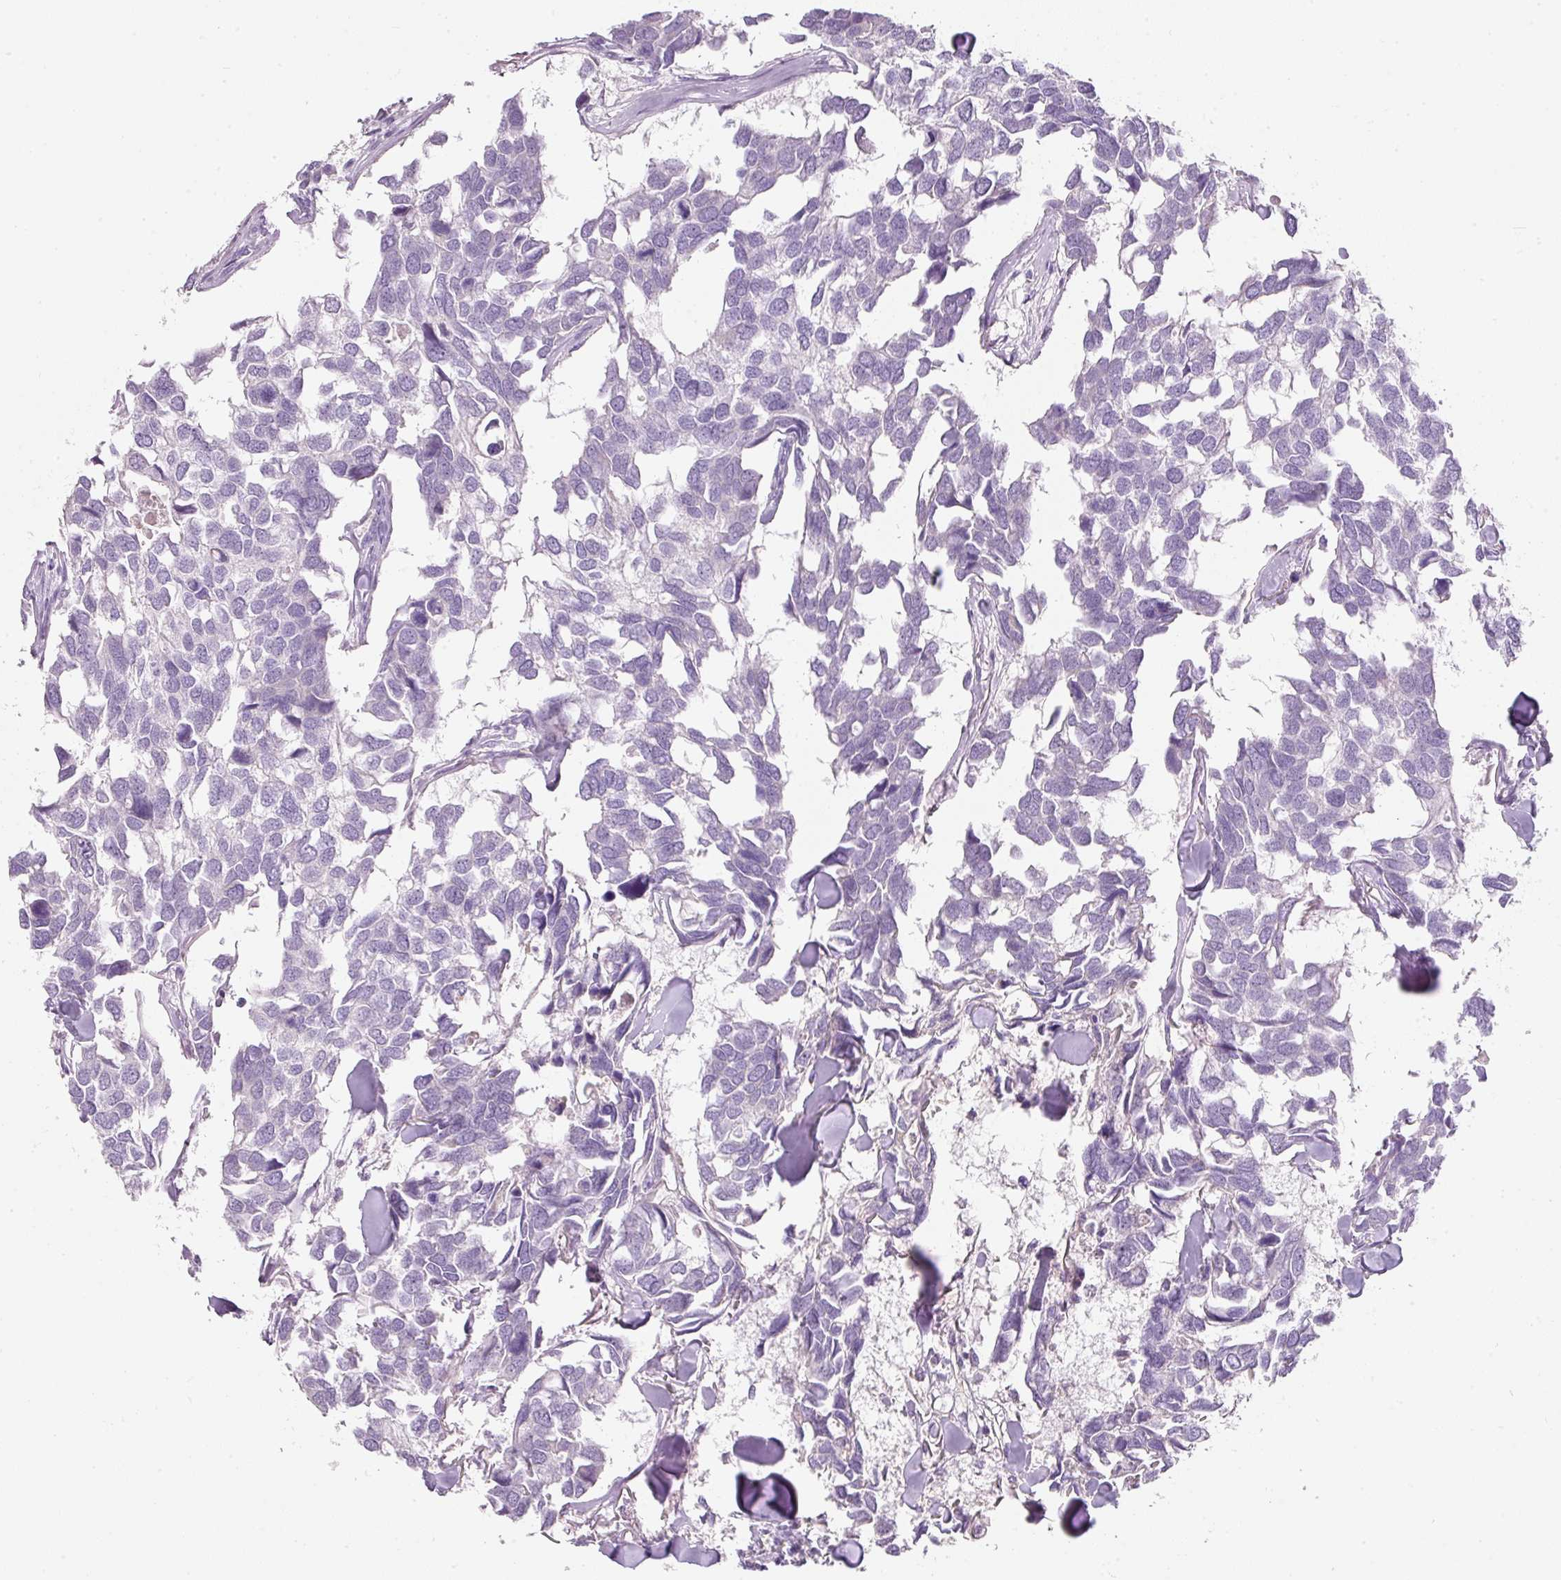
{"staining": {"intensity": "negative", "quantity": "none", "location": "none"}, "tissue": "breast cancer", "cell_type": "Tumor cells", "image_type": "cancer", "snomed": [{"axis": "morphology", "description": "Duct carcinoma"}, {"axis": "topography", "description": "Breast"}], "caption": "Immunohistochemistry (IHC) histopathology image of human invasive ductal carcinoma (breast) stained for a protein (brown), which exhibits no staining in tumor cells.", "gene": "DNM1", "patient": {"sex": "female", "age": 83}}